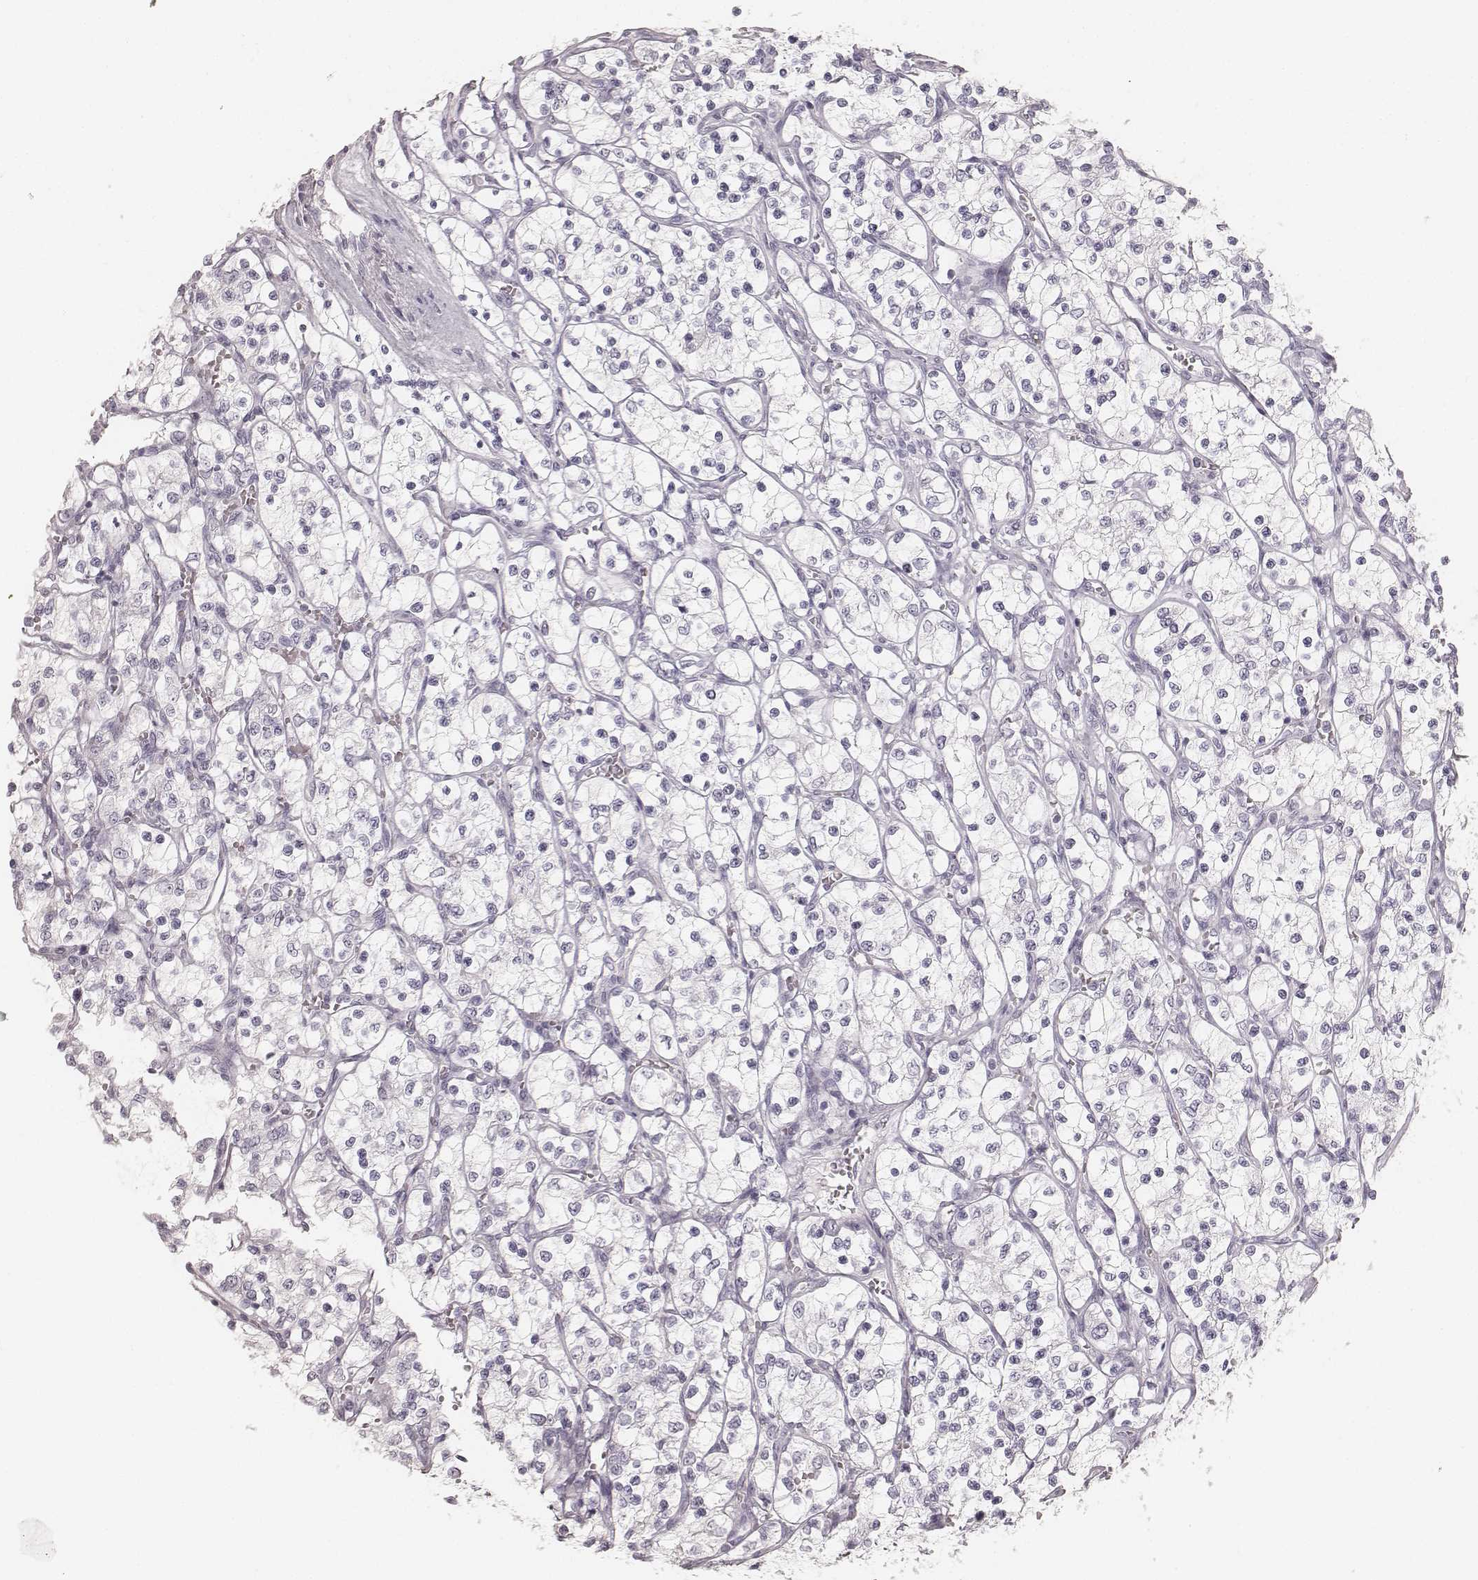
{"staining": {"intensity": "negative", "quantity": "none", "location": "none"}, "tissue": "renal cancer", "cell_type": "Tumor cells", "image_type": "cancer", "snomed": [{"axis": "morphology", "description": "Adenocarcinoma, NOS"}, {"axis": "topography", "description": "Kidney"}], "caption": "Immunohistochemistry histopathology image of neoplastic tissue: adenocarcinoma (renal) stained with DAB (3,3'-diaminobenzidine) reveals no significant protein staining in tumor cells.", "gene": "KRT34", "patient": {"sex": "female", "age": 69}}